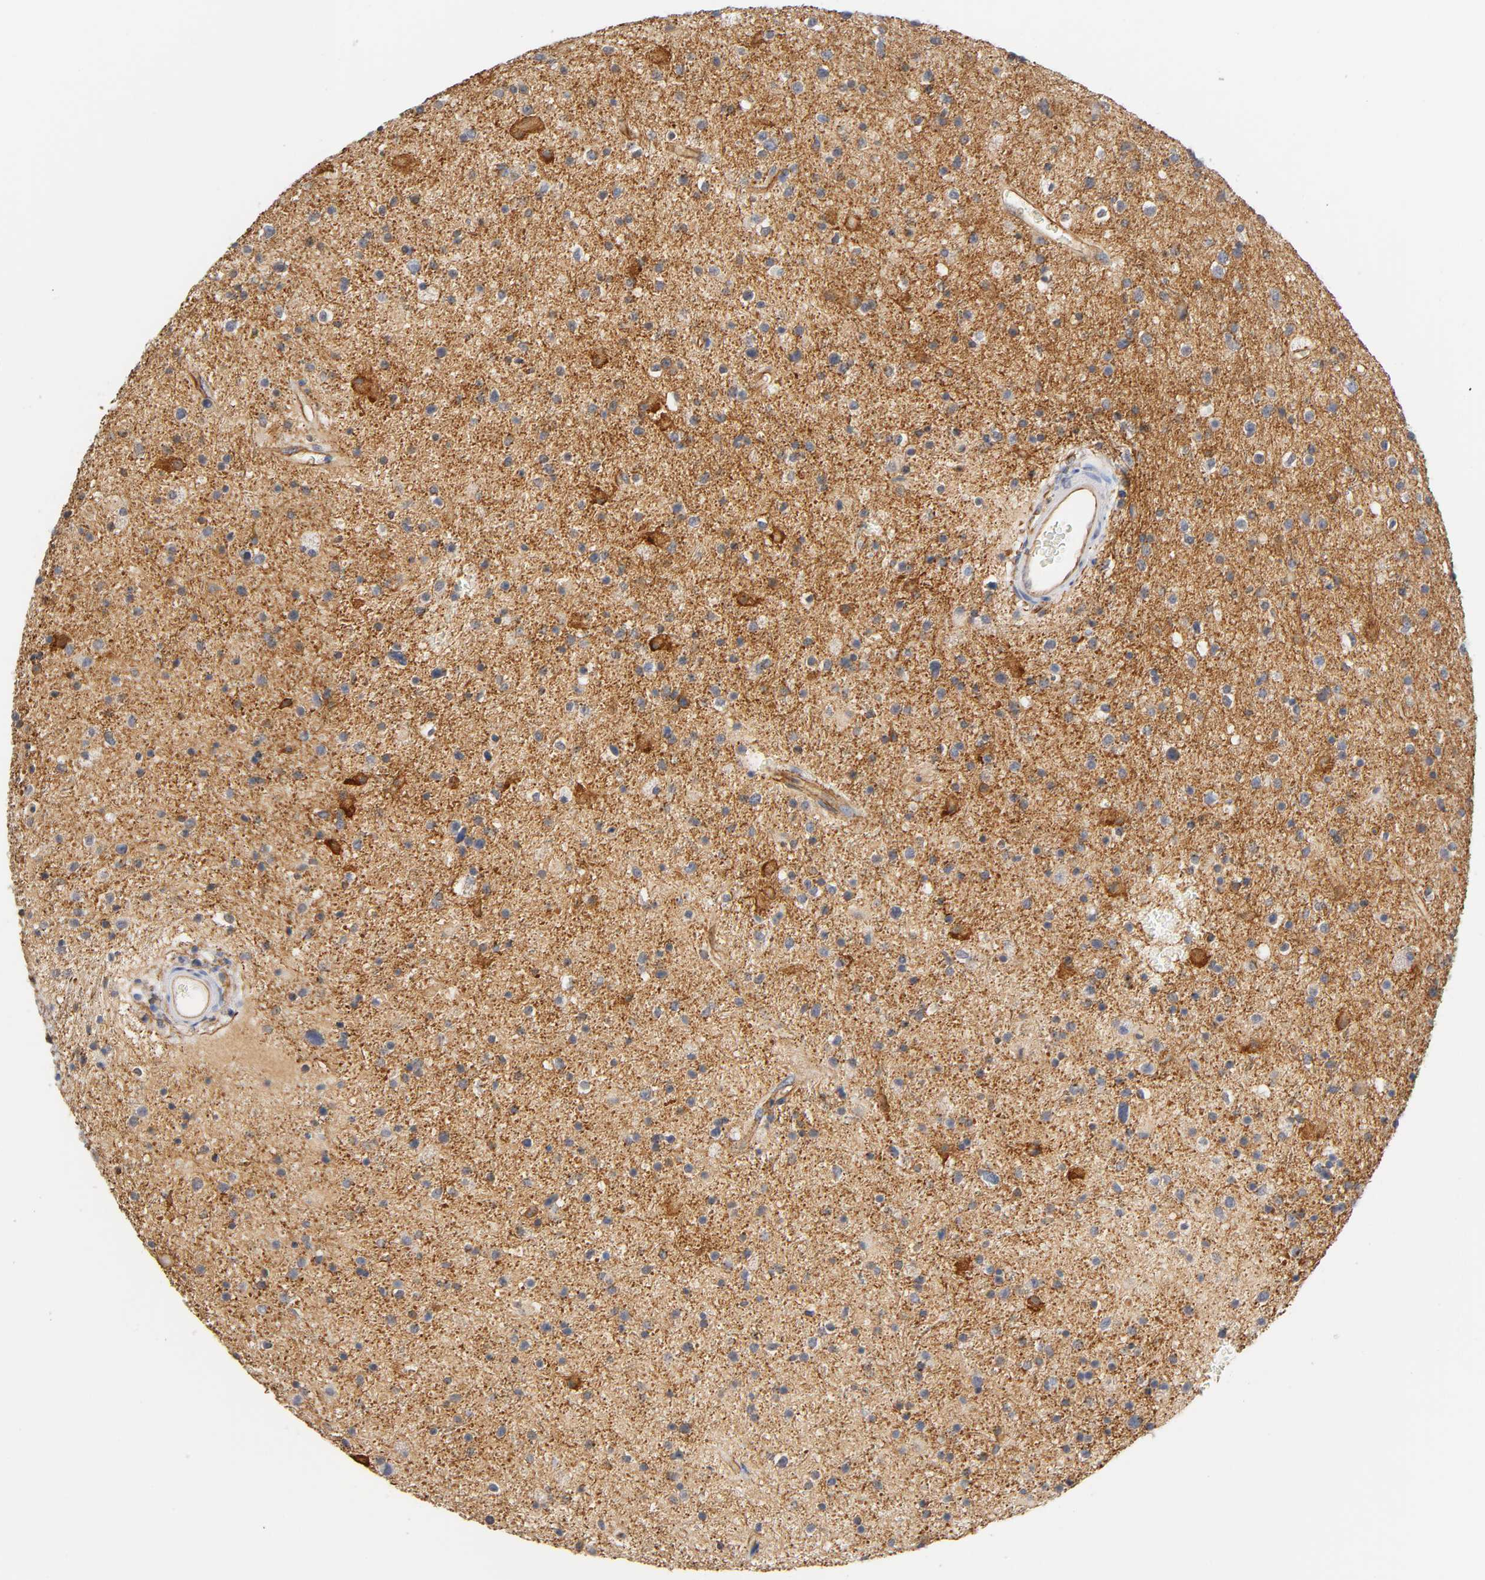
{"staining": {"intensity": "moderate", "quantity": "25%-75%", "location": "cytoplasmic/membranous"}, "tissue": "glioma", "cell_type": "Tumor cells", "image_type": "cancer", "snomed": [{"axis": "morphology", "description": "Glioma, malignant, High grade"}, {"axis": "topography", "description": "Brain"}], "caption": "High-magnification brightfield microscopy of glioma stained with DAB (brown) and counterstained with hematoxylin (blue). tumor cells exhibit moderate cytoplasmic/membranous staining is appreciated in about25%-75% of cells. The staining was performed using DAB (3,3'-diaminobenzidine), with brown indicating positive protein expression. Nuclei are stained blue with hematoxylin.", "gene": "SPTAN1", "patient": {"sex": "male", "age": 33}}